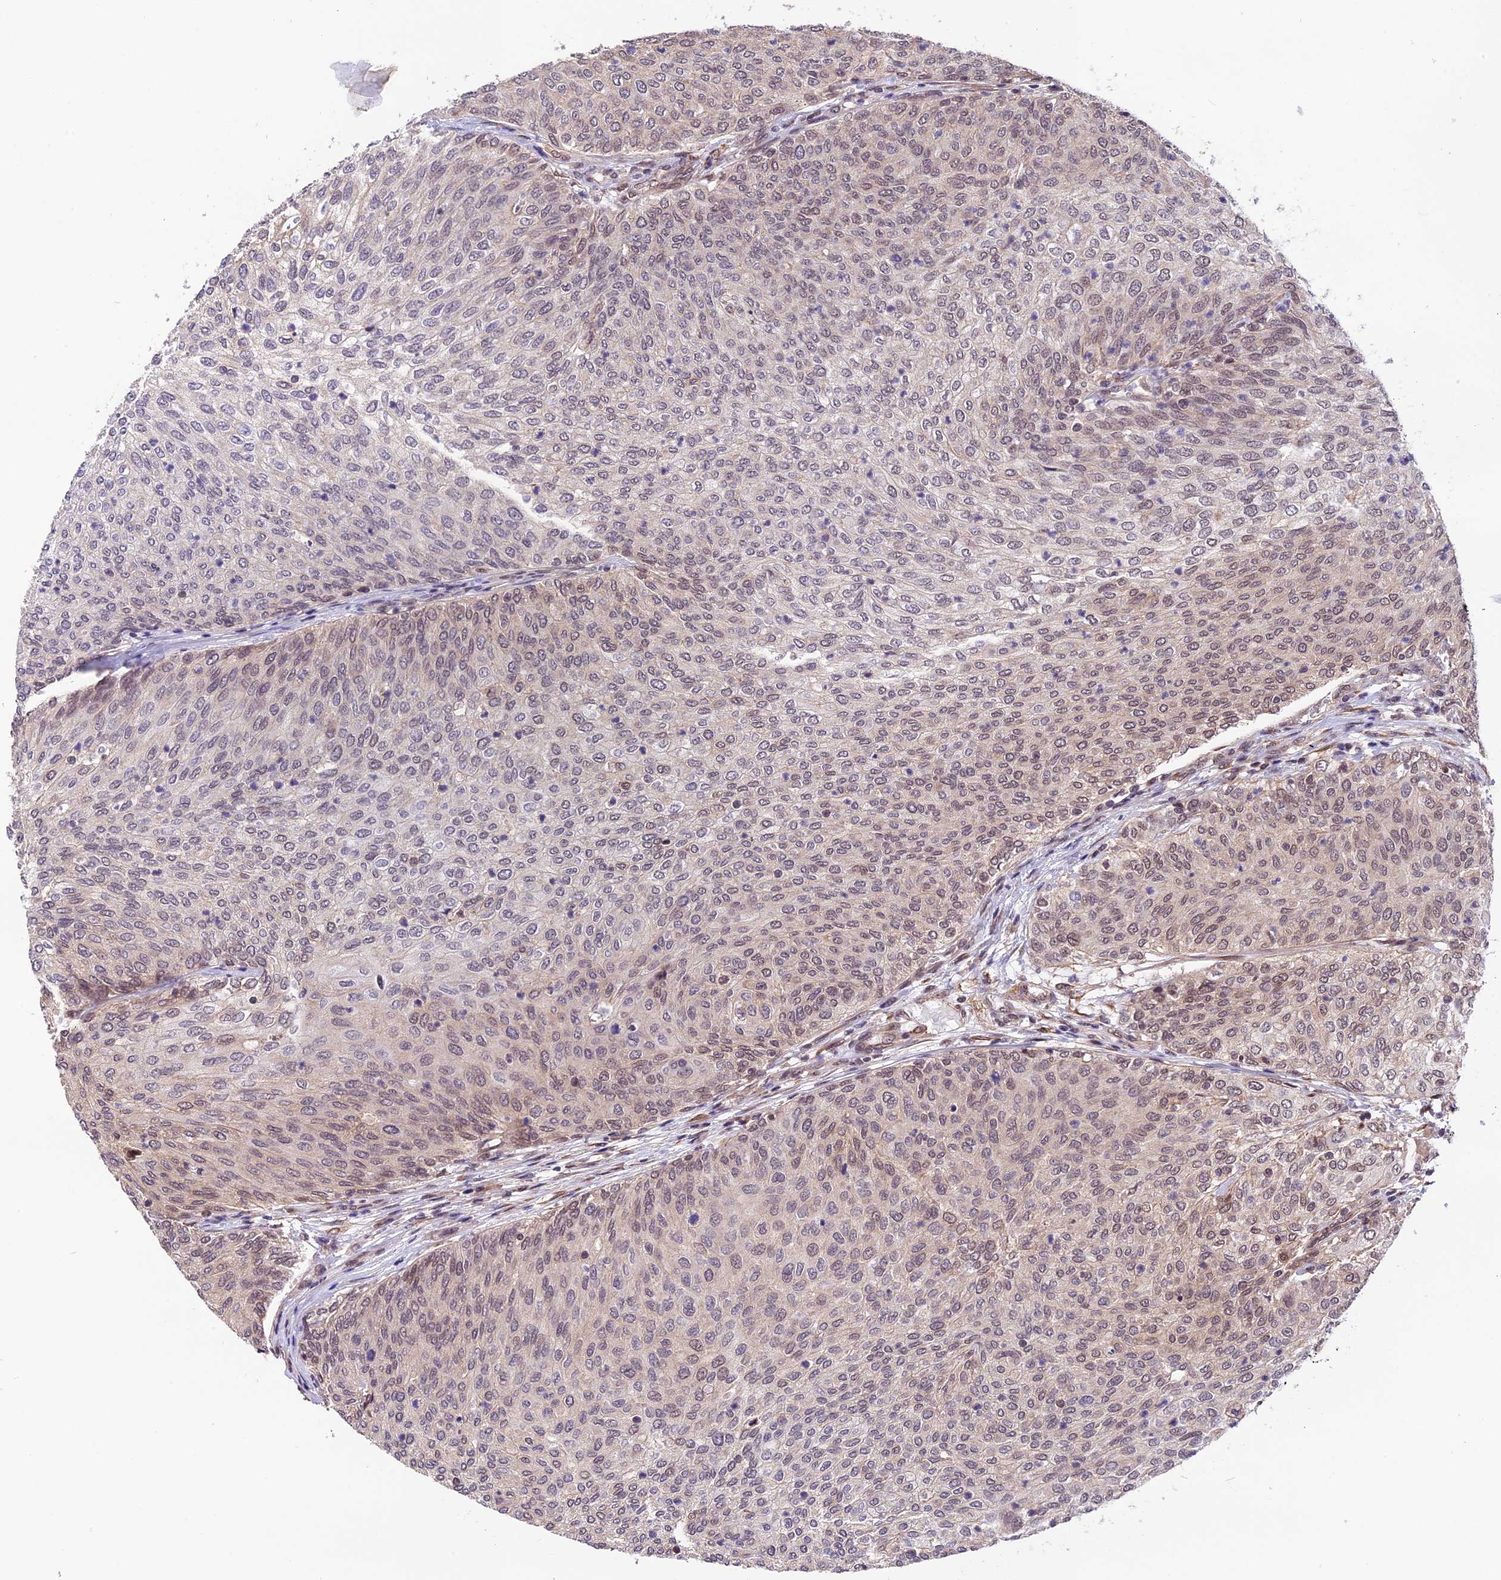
{"staining": {"intensity": "moderate", "quantity": "<25%", "location": "nuclear"}, "tissue": "urothelial cancer", "cell_type": "Tumor cells", "image_type": "cancer", "snomed": [{"axis": "morphology", "description": "Urothelial carcinoma, Low grade"}, {"axis": "topography", "description": "Urinary bladder"}], "caption": "IHC (DAB (3,3'-diaminobenzidine)) staining of human urothelial carcinoma (low-grade) exhibits moderate nuclear protein expression in approximately <25% of tumor cells. The staining is performed using DAB (3,3'-diaminobenzidine) brown chromogen to label protein expression. The nuclei are counter-stained blue using hematoxylin.", "gene": "ZC3H4", "patient": {"sex": "female", "age": 79}}